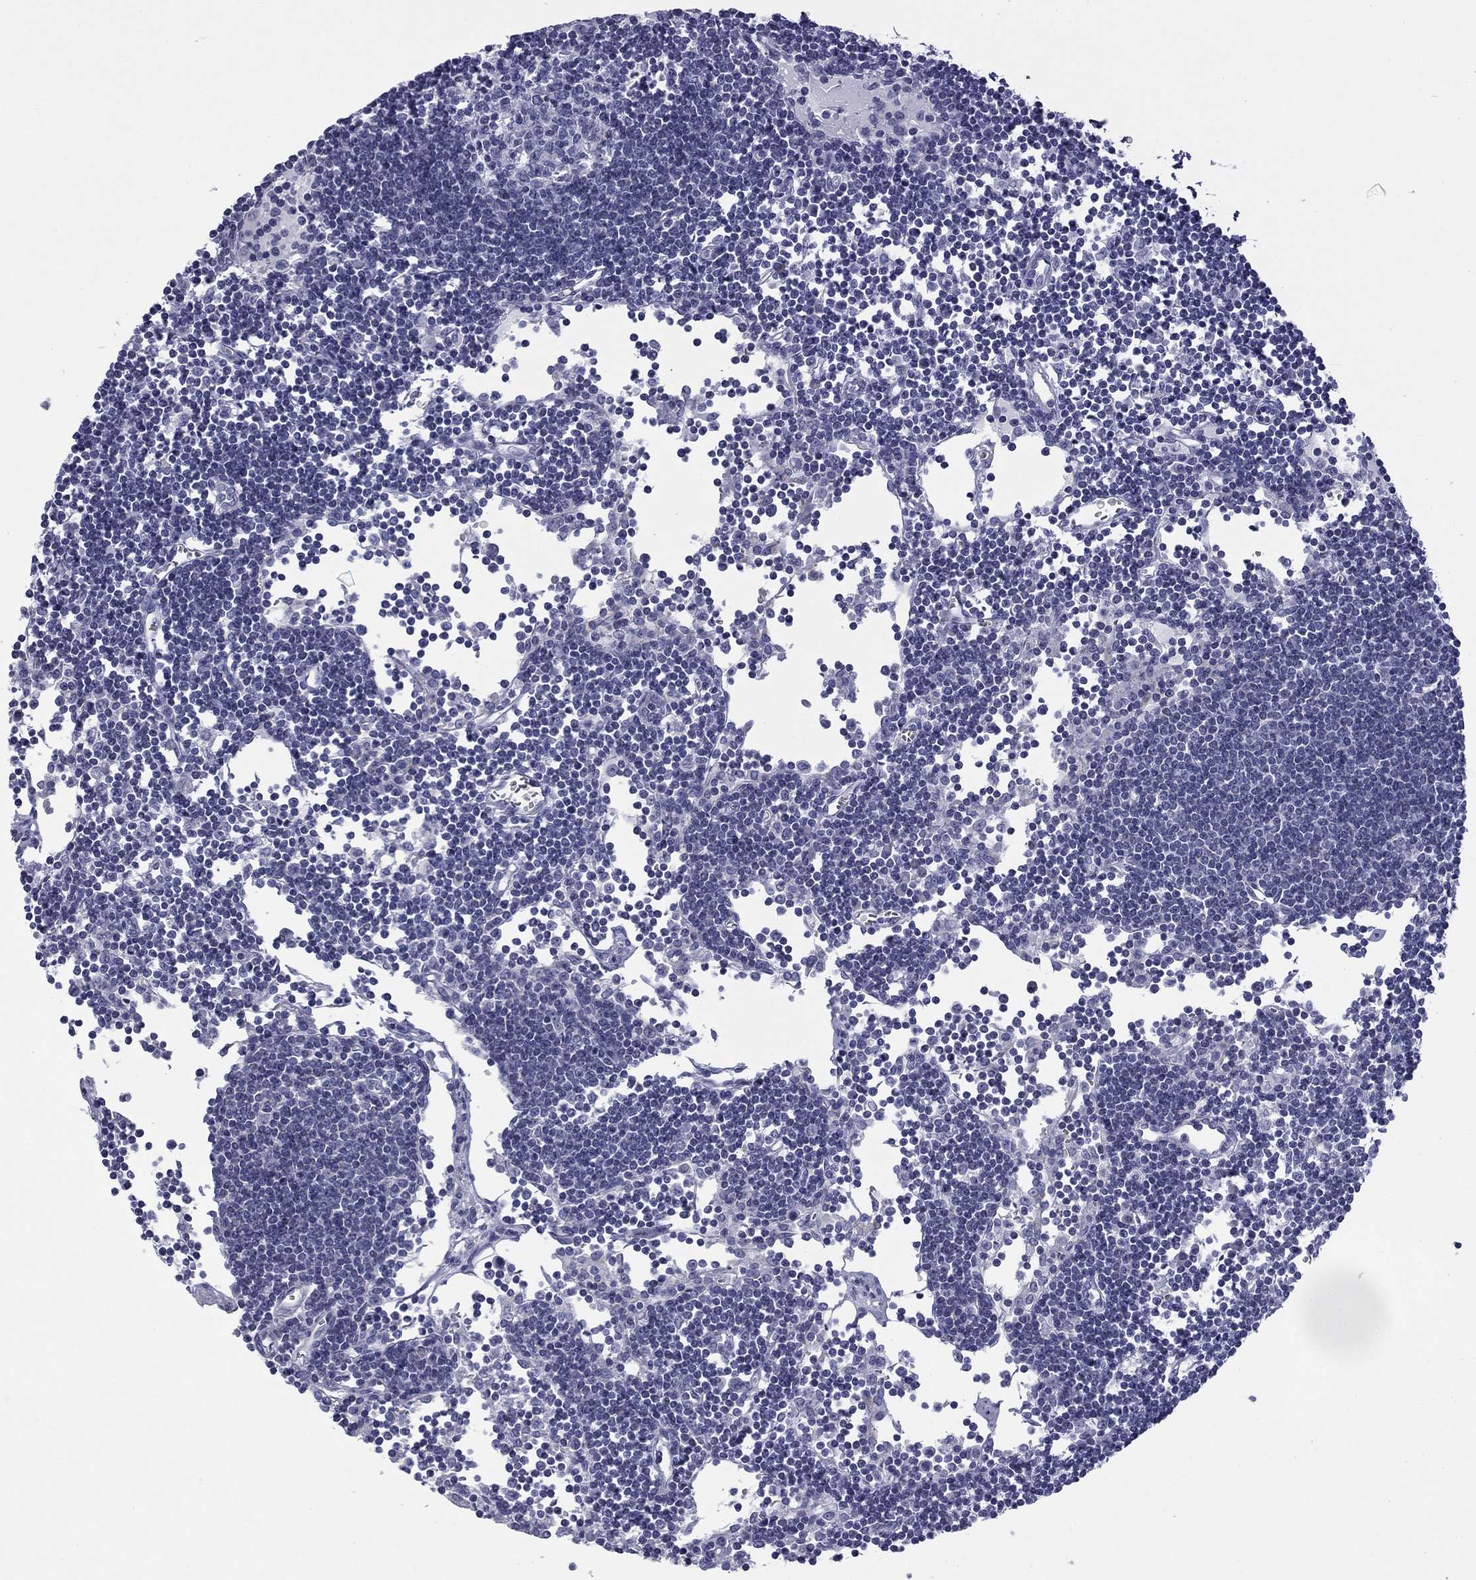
{"staining": {"intensity": "negative", "quantity": "none", "location": "none"}, "tissue": "lymph node", "cell_type": "Germinal center cells", "image_type": "normal", "snomed": [{"axis": "morphology", "description": "Normal tissue, NOS"}, {"axis": "topography", "description": "Lymph node"}], "caption": "Germinal center cells are negative for protein expression in normal human lymph node. Brightfield microscopy of immunohistochemistry stained with DAB (brown) and hematoxylin (blue), captured at high magnification.", "gene": "ZP2", "patient": {"sex": "female", "age": 65}}